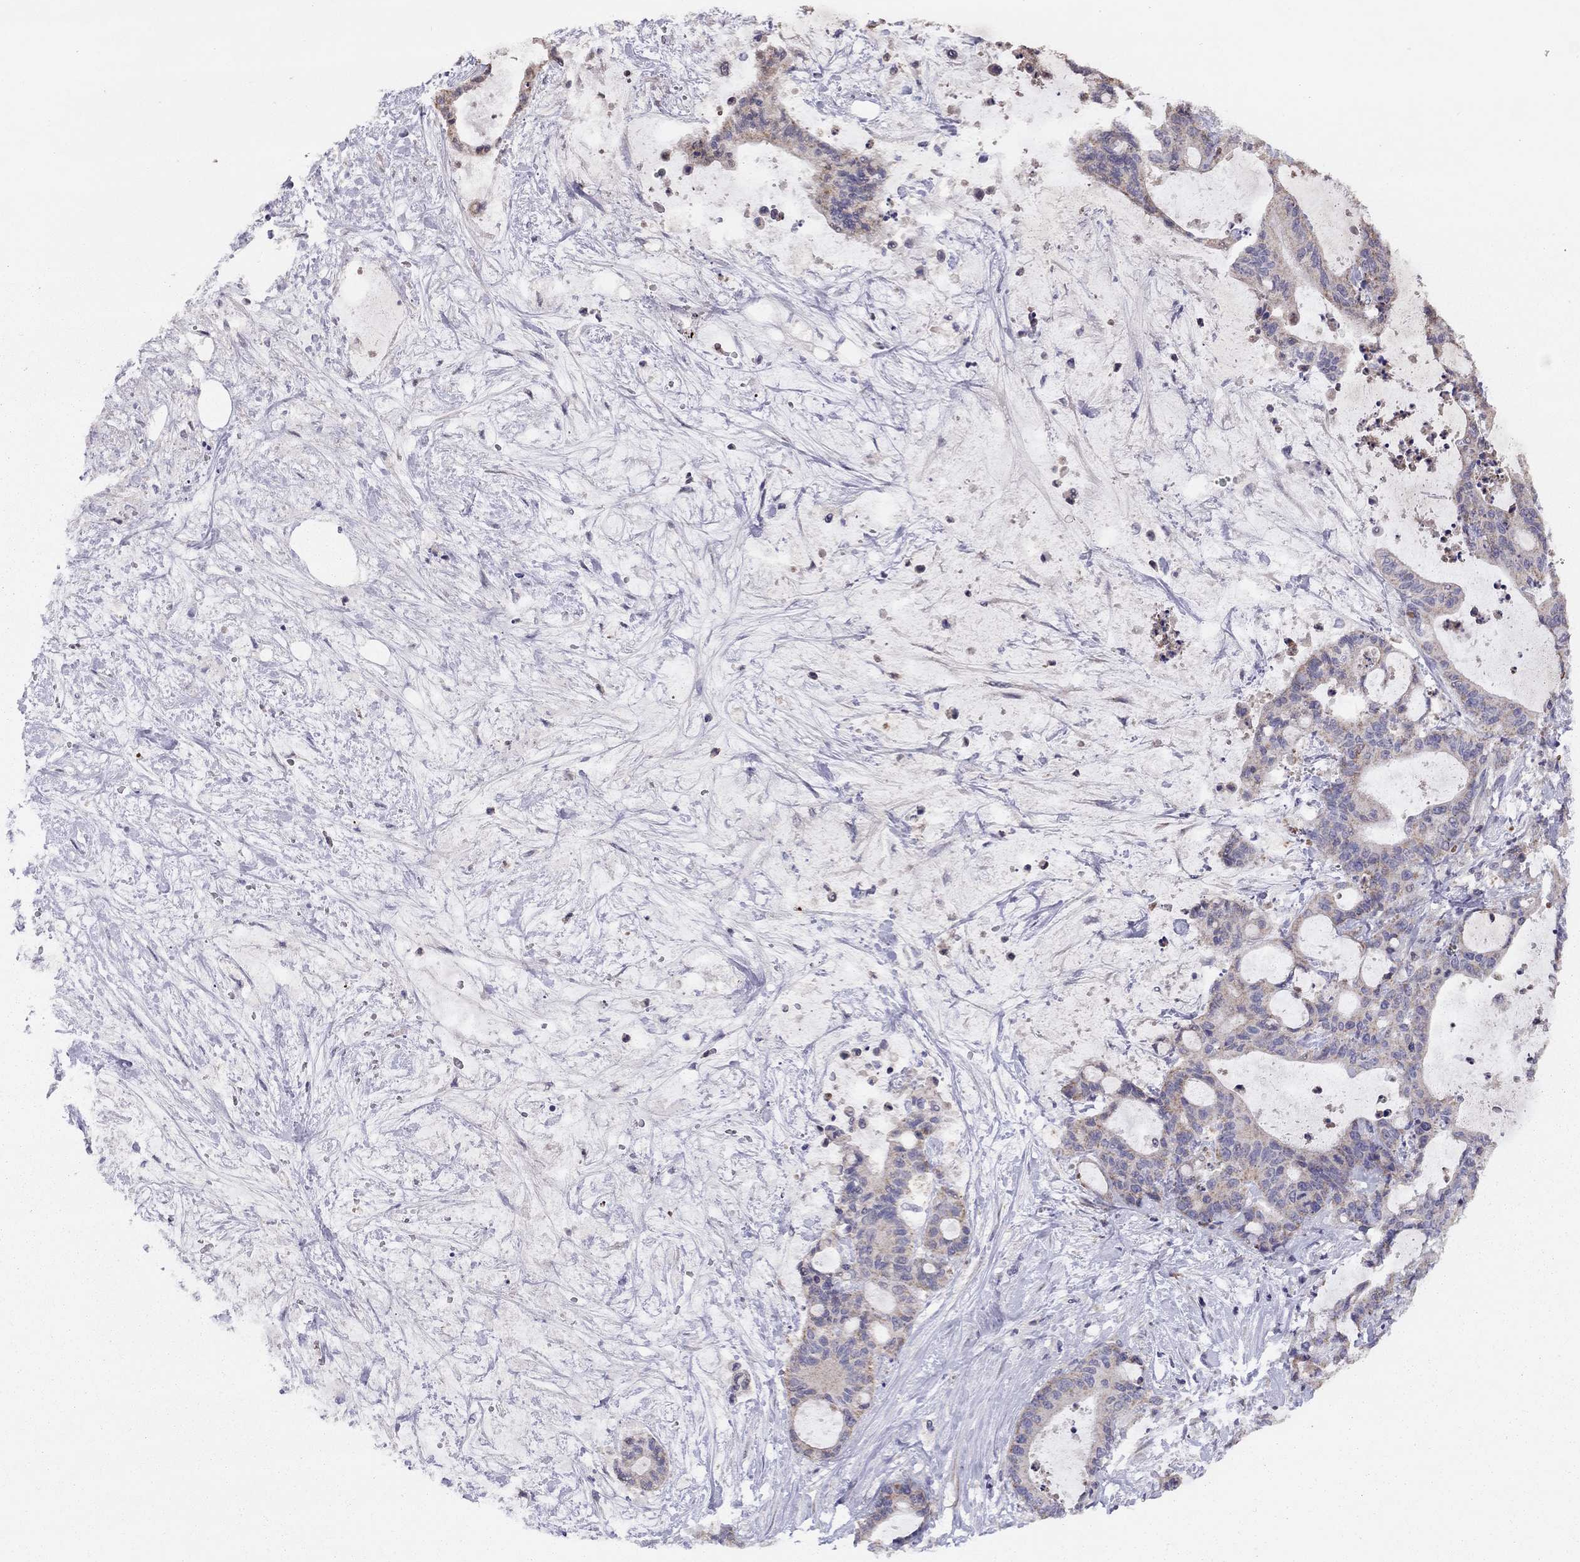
{"staining": {"intensity": "weak", "quantity": "<25%", "location": "cytoplasmic/membranous"}, "tissue": "liver cancer", "cell_type": "Tumor cells", "image_type": "cancer", "snomed": [{"axis": "morphology", "description": "Cholangiocarcinoma"}, {"axis": "topography", "description": "Liver"}], "caption": "IHC histopathology image of neoplastic tissue: human liver cholangiocarcinoma stained with DAB (3,3'-diaminobenzidine) exhibits no significant protein staining in tumor cells.", "gene": "CITED1", "patient": {"sex": "female", "age": 73}}